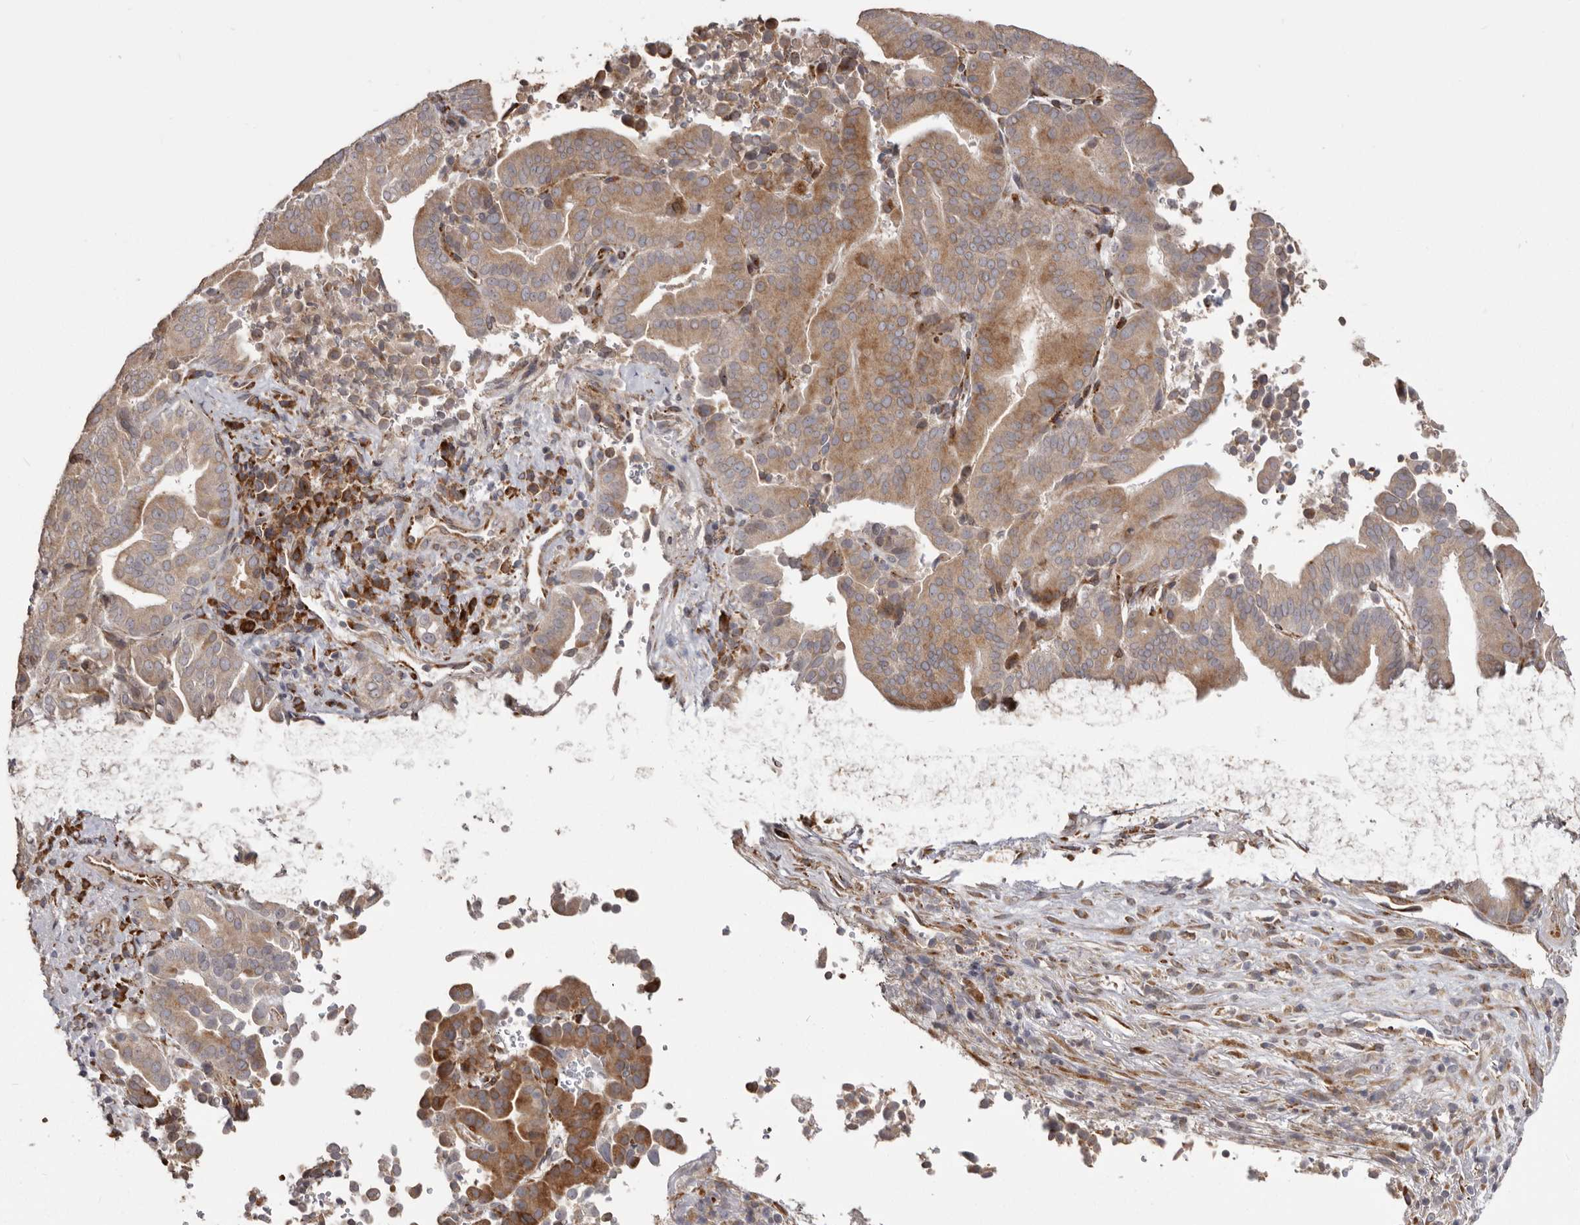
{"staining": {"intensity": "moderate", "quantity": ">75%", "location": "cytoplasmic/membranous"}, "tissue": "liver cancer", "cell_type": "Tumor cells", "image_type": "cancer", "snomed": [{"axis": "morphology", "description": "Cholangiocarcinoma"}, {"axis": "topography", "description": "Liver"}], "caption": "Protein expression by IHC exhibits moderate cytoplasmic/membranous expression in approximately >75% of tumor cells in liver cancer (cholangiocarcinoma).", "gene": "NUP43", "patient": {"sex": "female", "age": 75}}